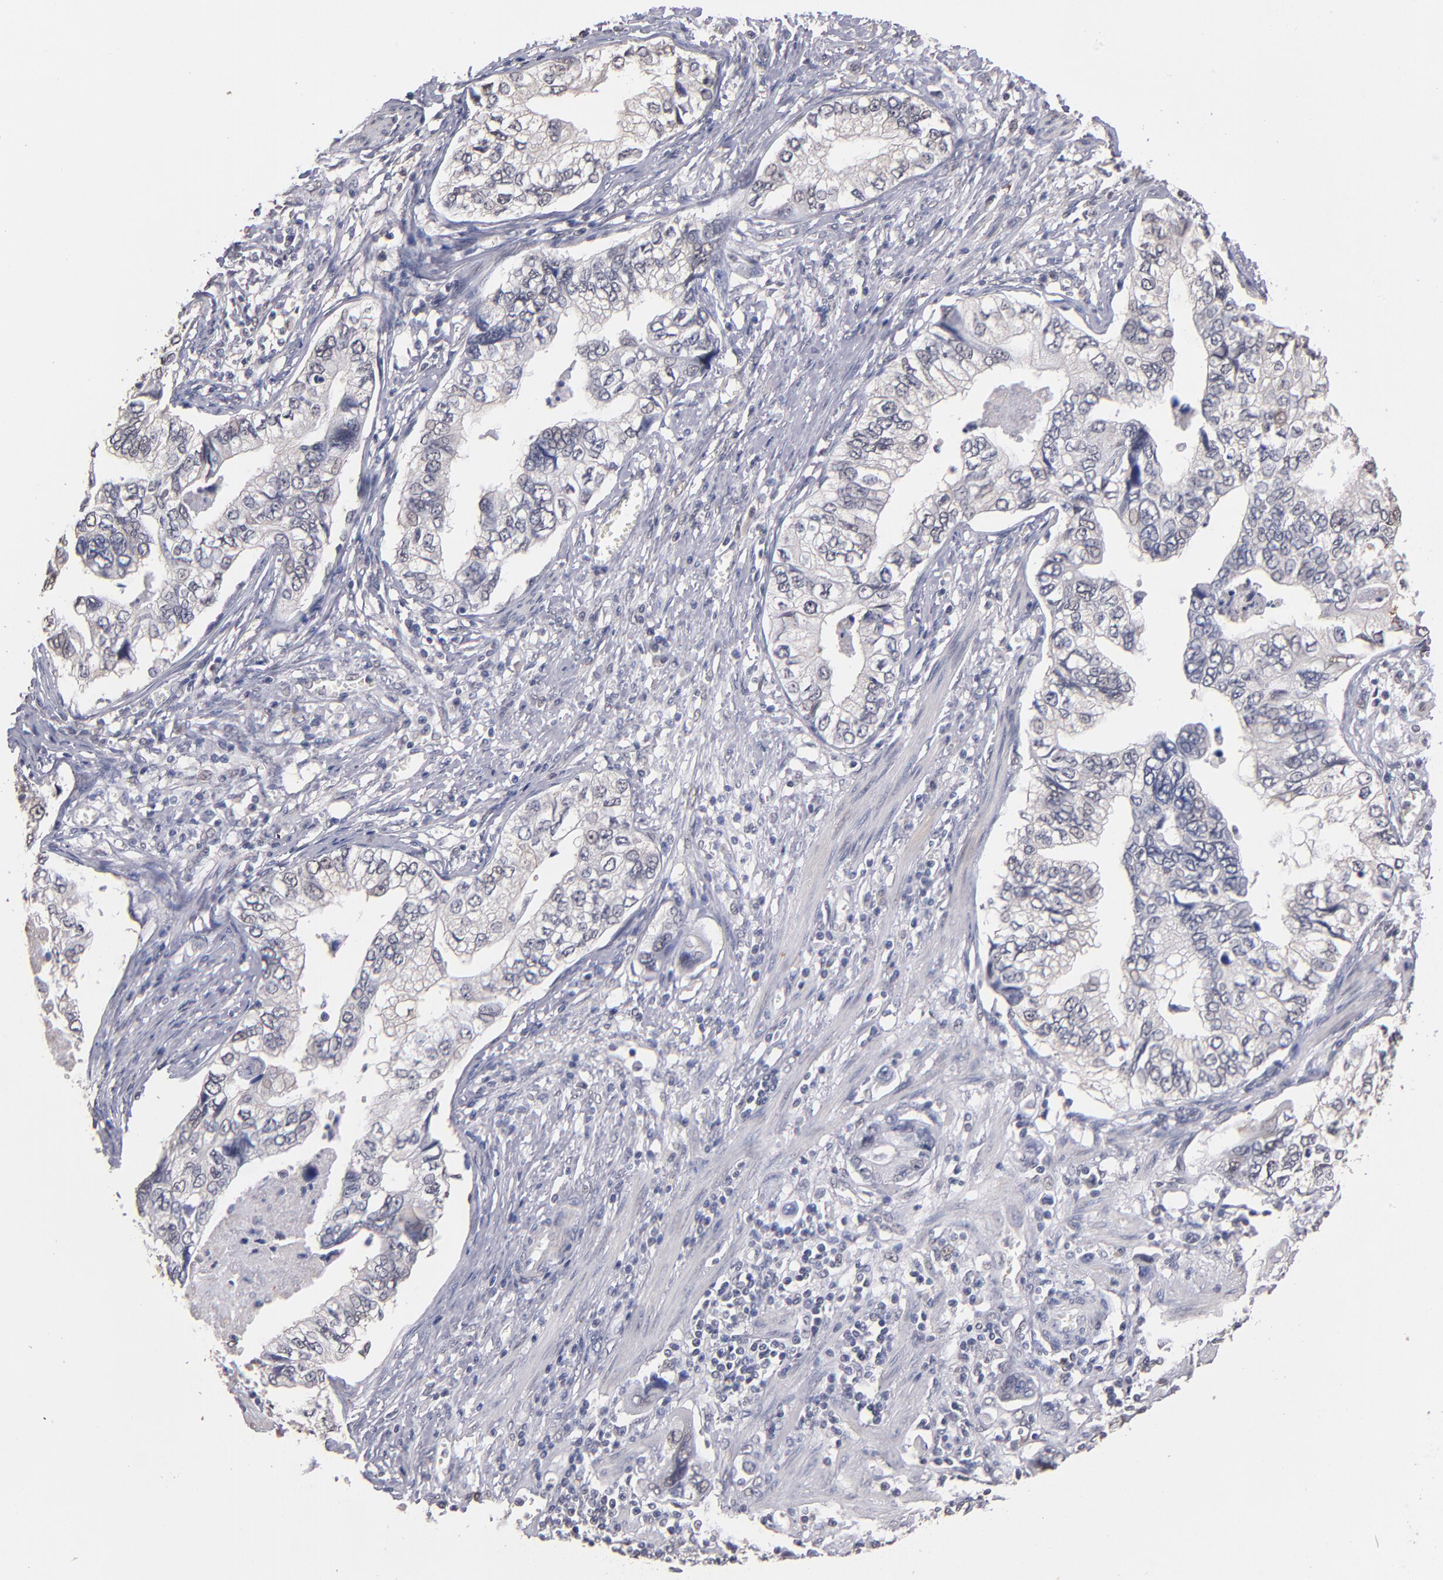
{"staining": {"intensity": "negative", "quantity": "none", "location": "none"}, "tissue": "stomach cancer", "cell_type": "Tumor cells", "image_type": "cancer", "snomed": [{"axis": "morphology", "description": "Adenocarcinoma, NOS"}, {"axis": "topography", "description": "Pancreas"}, {"axis": "topography", "description": "Stomach, upper"}], "caption": "This is a photomicrograph of immunohistochemistry (IHC) staining of adenocarcinoma (stomach), which shows no staining in tumor cells. (Brightfield microscopy of DAB (3,3'-diaminobenzidine) IHC at high magnification).", "gene": "PSMD10", "patient": {"sex": "male", "age": 77}}